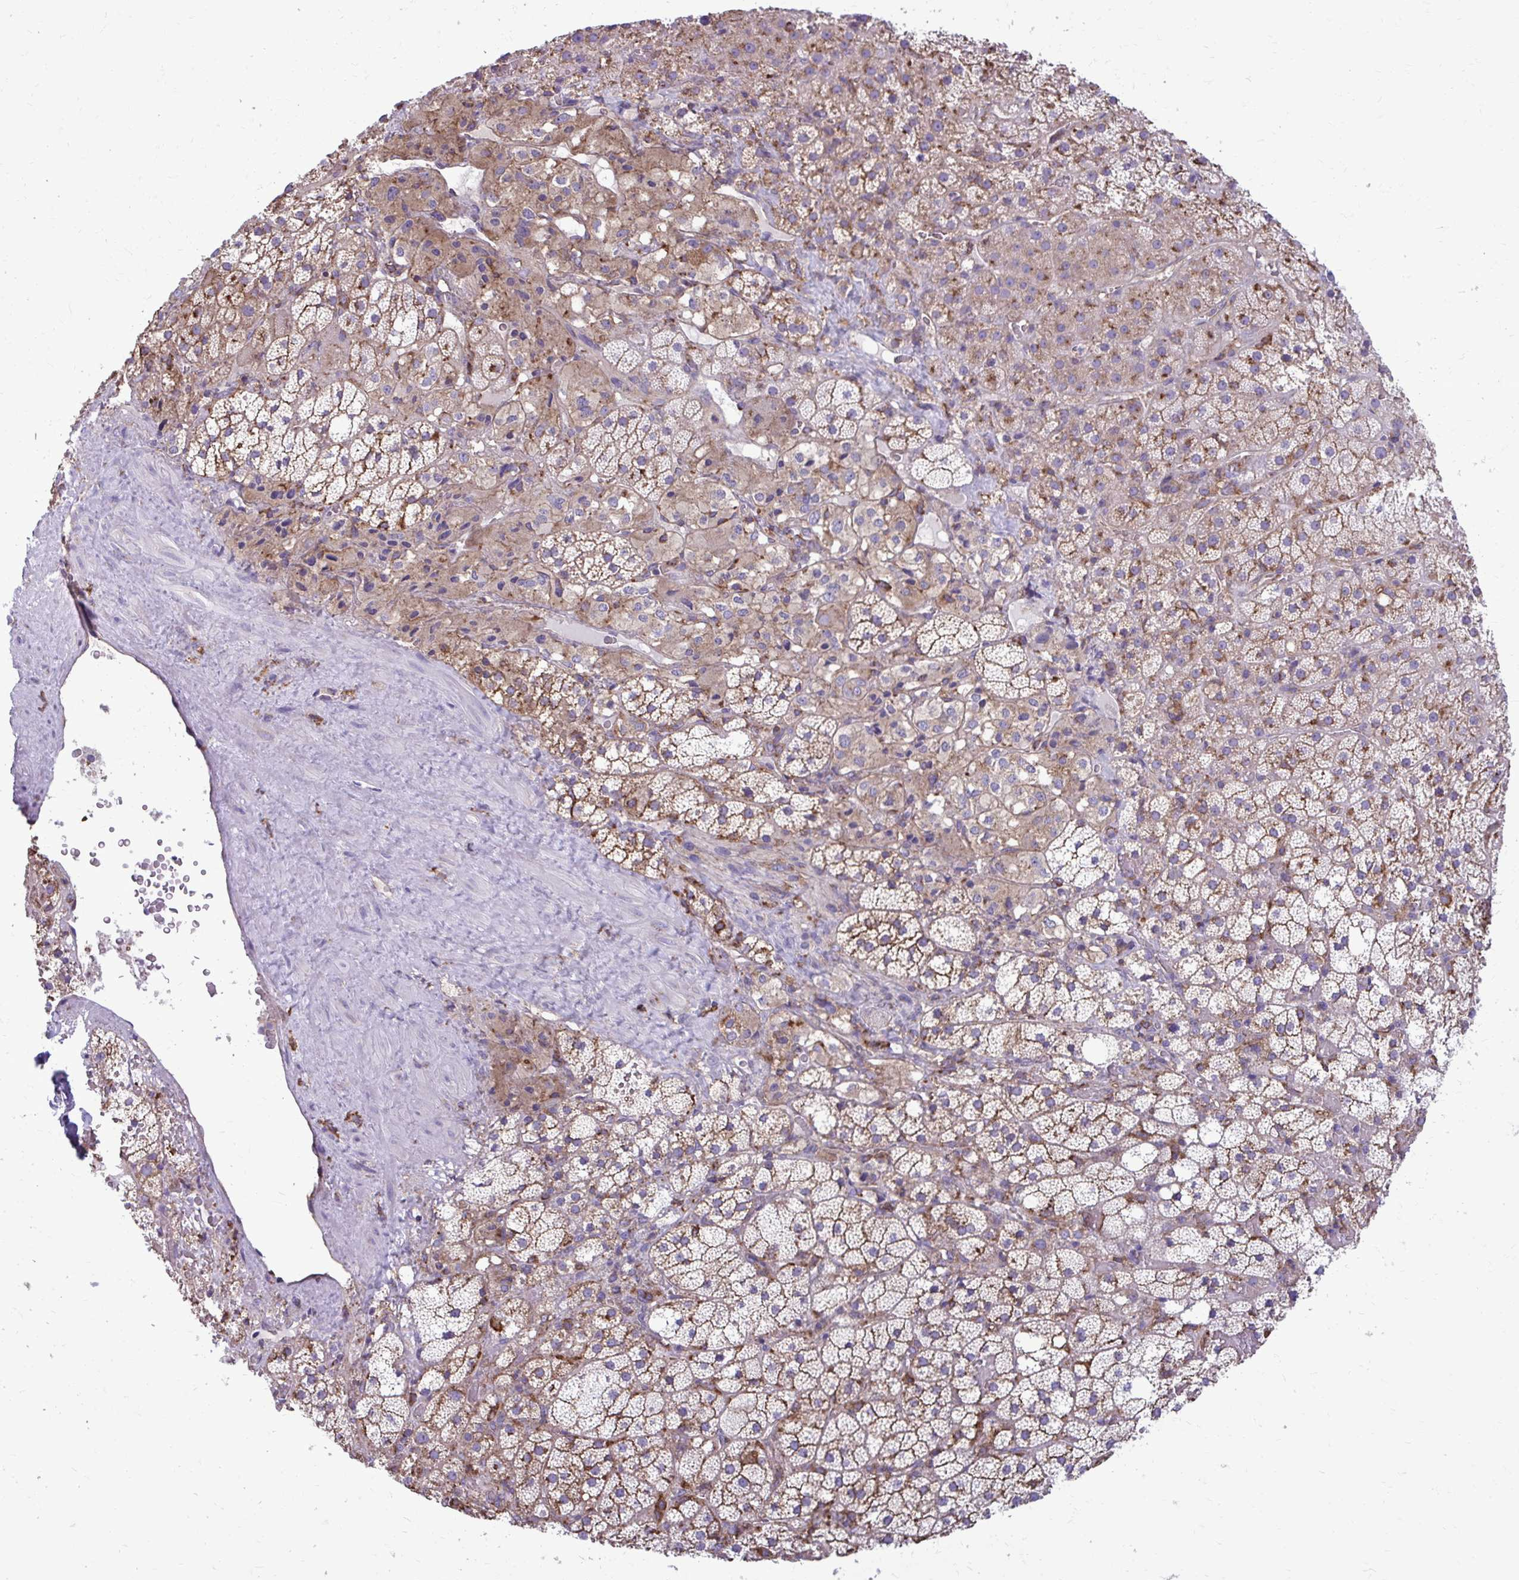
{"staining": {"intensity": "moderate", "quantity": ">75%", "location": "cytoplasmic/membranous"}, "tissue": "adrenal gland", "cell_type": "Glandular cells", "image_type": "normal", "snomed": [{"axis": "morphology", "description": "Normal tissue, NOS"}, {"axis": "topography", "description": "Adrenal gland"}], "caption": "DAB immunohistochemical staining of benign human adrenal gland shows moderate cytoplasmic/membranous protein staining in about >75% of glandular cells.", "gene": "CLTA", "patient": {"sex": "male", "age": 53}}